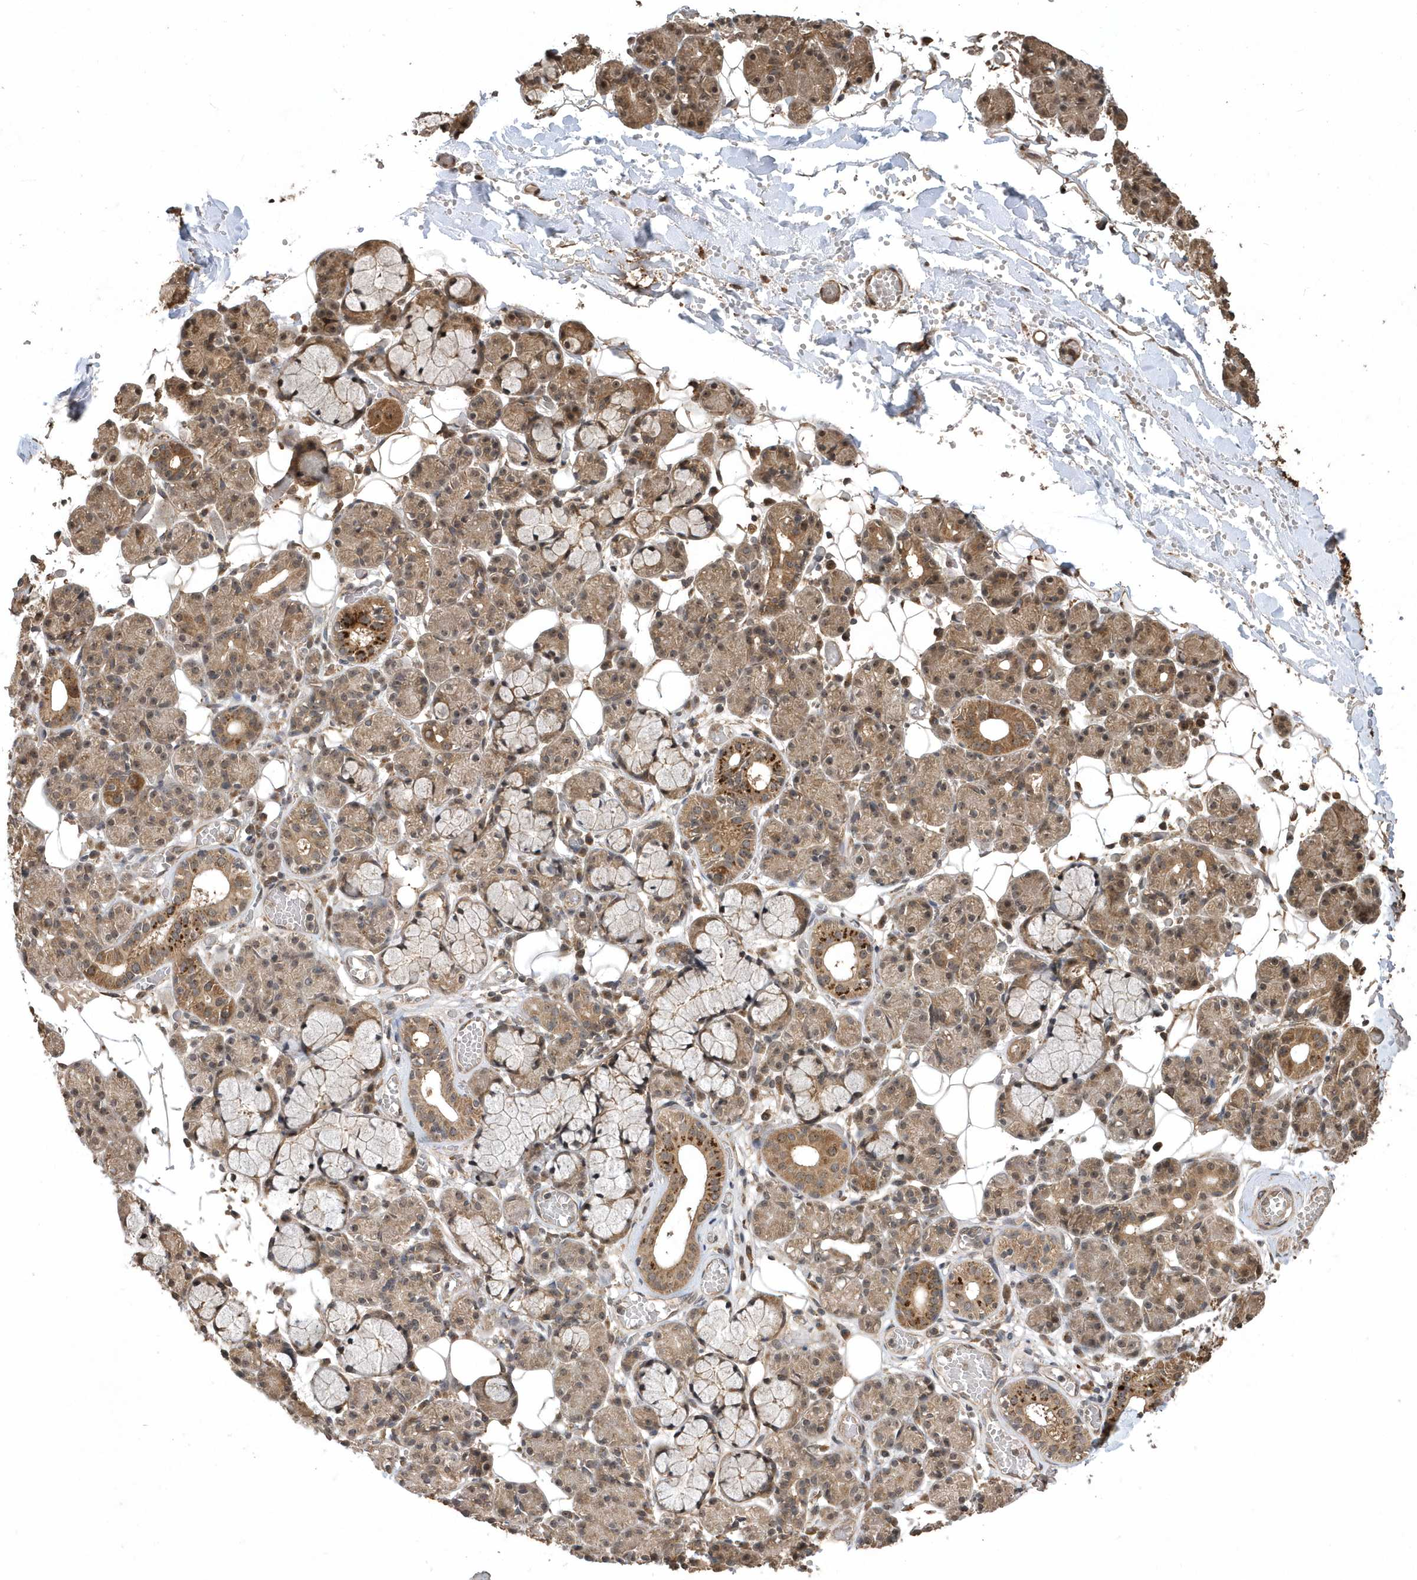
{"staining": {"intensity": "moderate", "quantity": "25%-75%", "location": "cytoplasmic/membranous"}, "tissue": "salivary gland", "cell_type": "Glandular cells", "image_type": "normal", "snomed": [{"axis": "morphology", "description": "Normal tissue, NOS"}, {"axis": "topography", "description": "Salivary gland"}], "caption": "The histopathology image exhibits a brown stain indicating the presence of a protein in the cytoplasmic/membranous of glandular cells in salivary gland.", "gene": "WASHC5", "patient": {"sex": "male", "age": 63}}